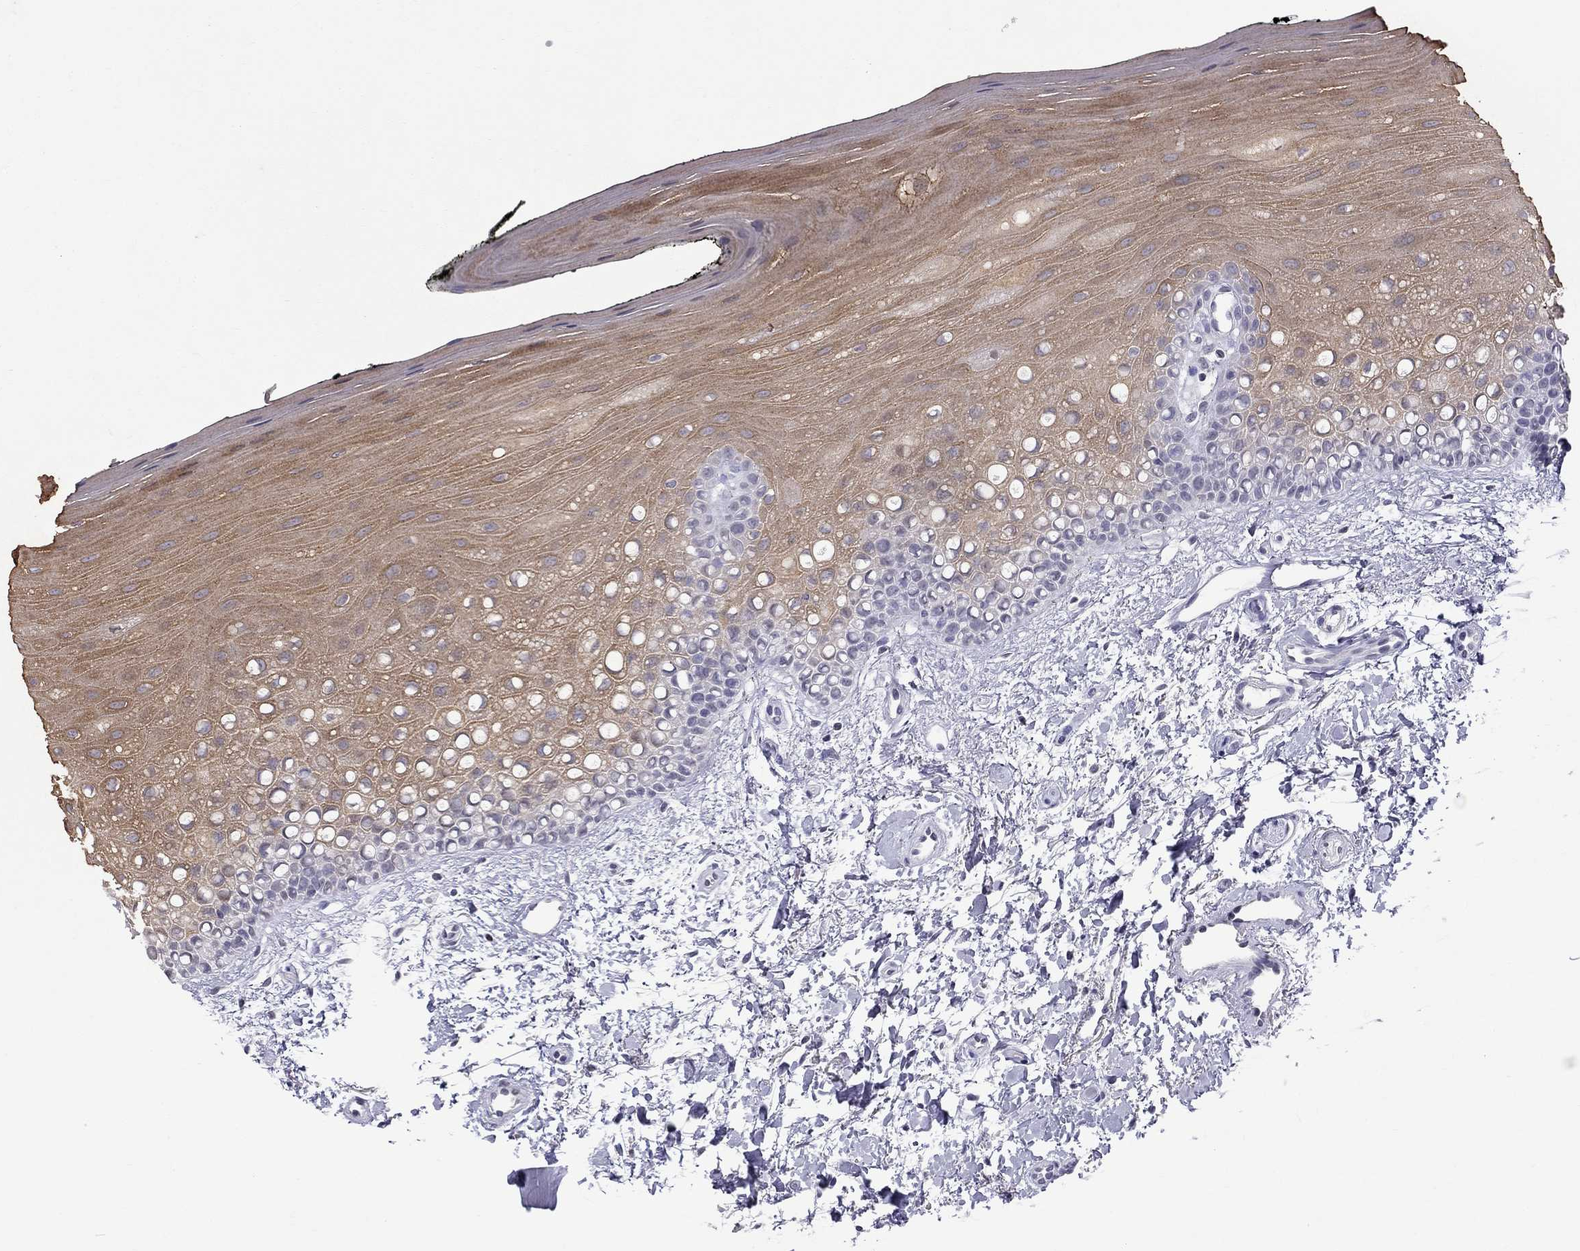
{"staining": {"intensity": "moderate", "quantity": "25%-75%", "location": "cytoplasmic/membranous"}, "tissue": "oral mucosa", "cell_type": "Squamous epithelial cells", "image_type": "normal", "snomed": [{"axis": "morphology", "description": "Normal tissue, NOS"}, {"axis": "topography", "description": "Oral tissue"}], "caption": "The immunohistochemical stain highlights moderate cytoplasmic/membranous expression in squamous epithelial cells of benign oral mucosa.", "gene": "MUC15", "patient": {"sex": "female", "age": 78}}